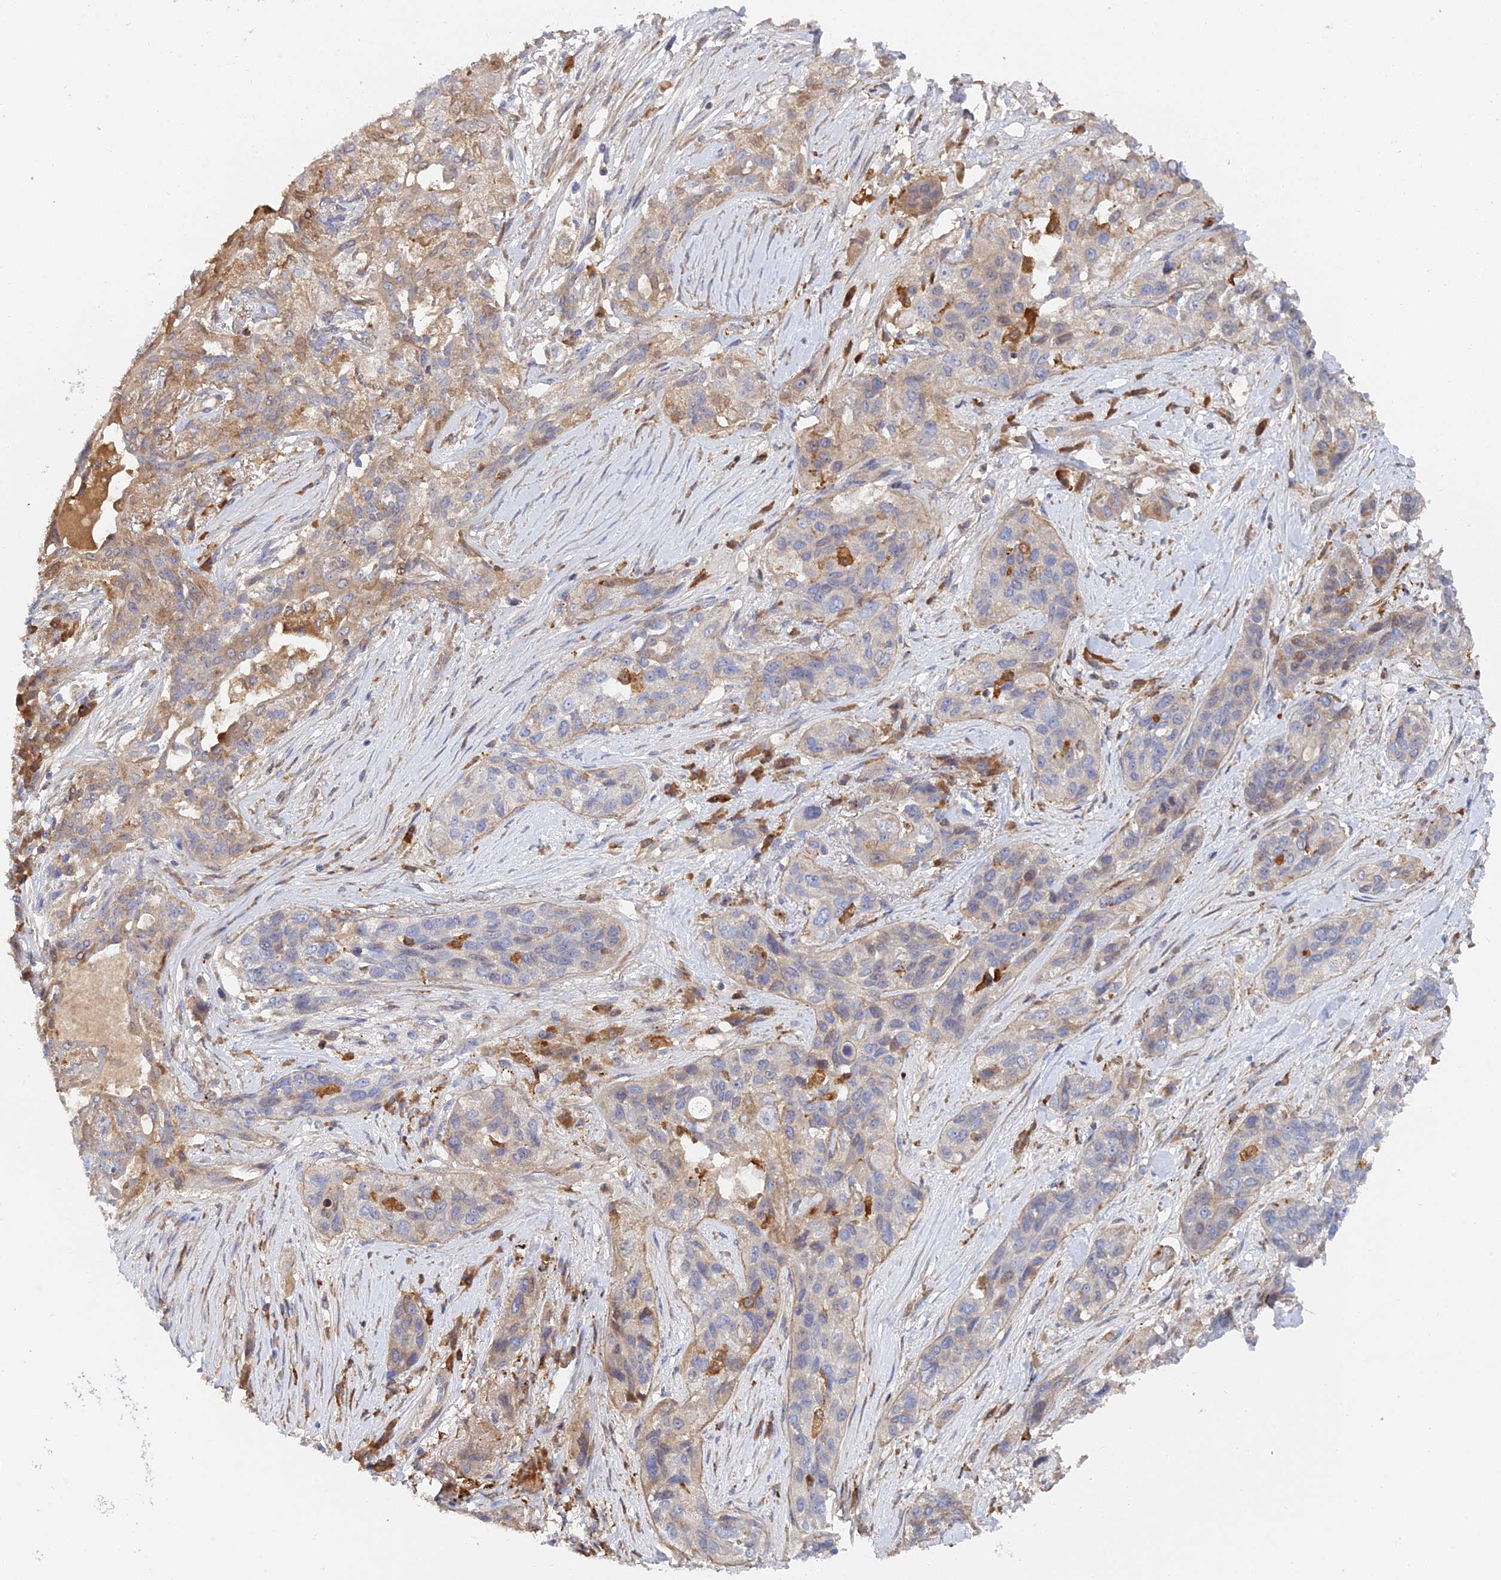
{"staining": {"intensity": "weak", "quantity": "<25%", "location": "cytoplasmic/membranous"}, "tissue": "lung cancer", "cell_type": "Tumor cells", "image_type": "cancer", "snomed": [{"axis": "morphology", "description": "Squamous cell carcinoma, NOS"}, {"axis": "topography", "description": "Lung"}], "caption": "Histopathology image shows no significant protein staining in tumor cells of lung cancer (squamous cell carcinoma). (Immunohistochemistry, brightfield microscopy, high magnification).", "gene": "SPATA5L1", "patient": {"sex": "female", "age": 70}}